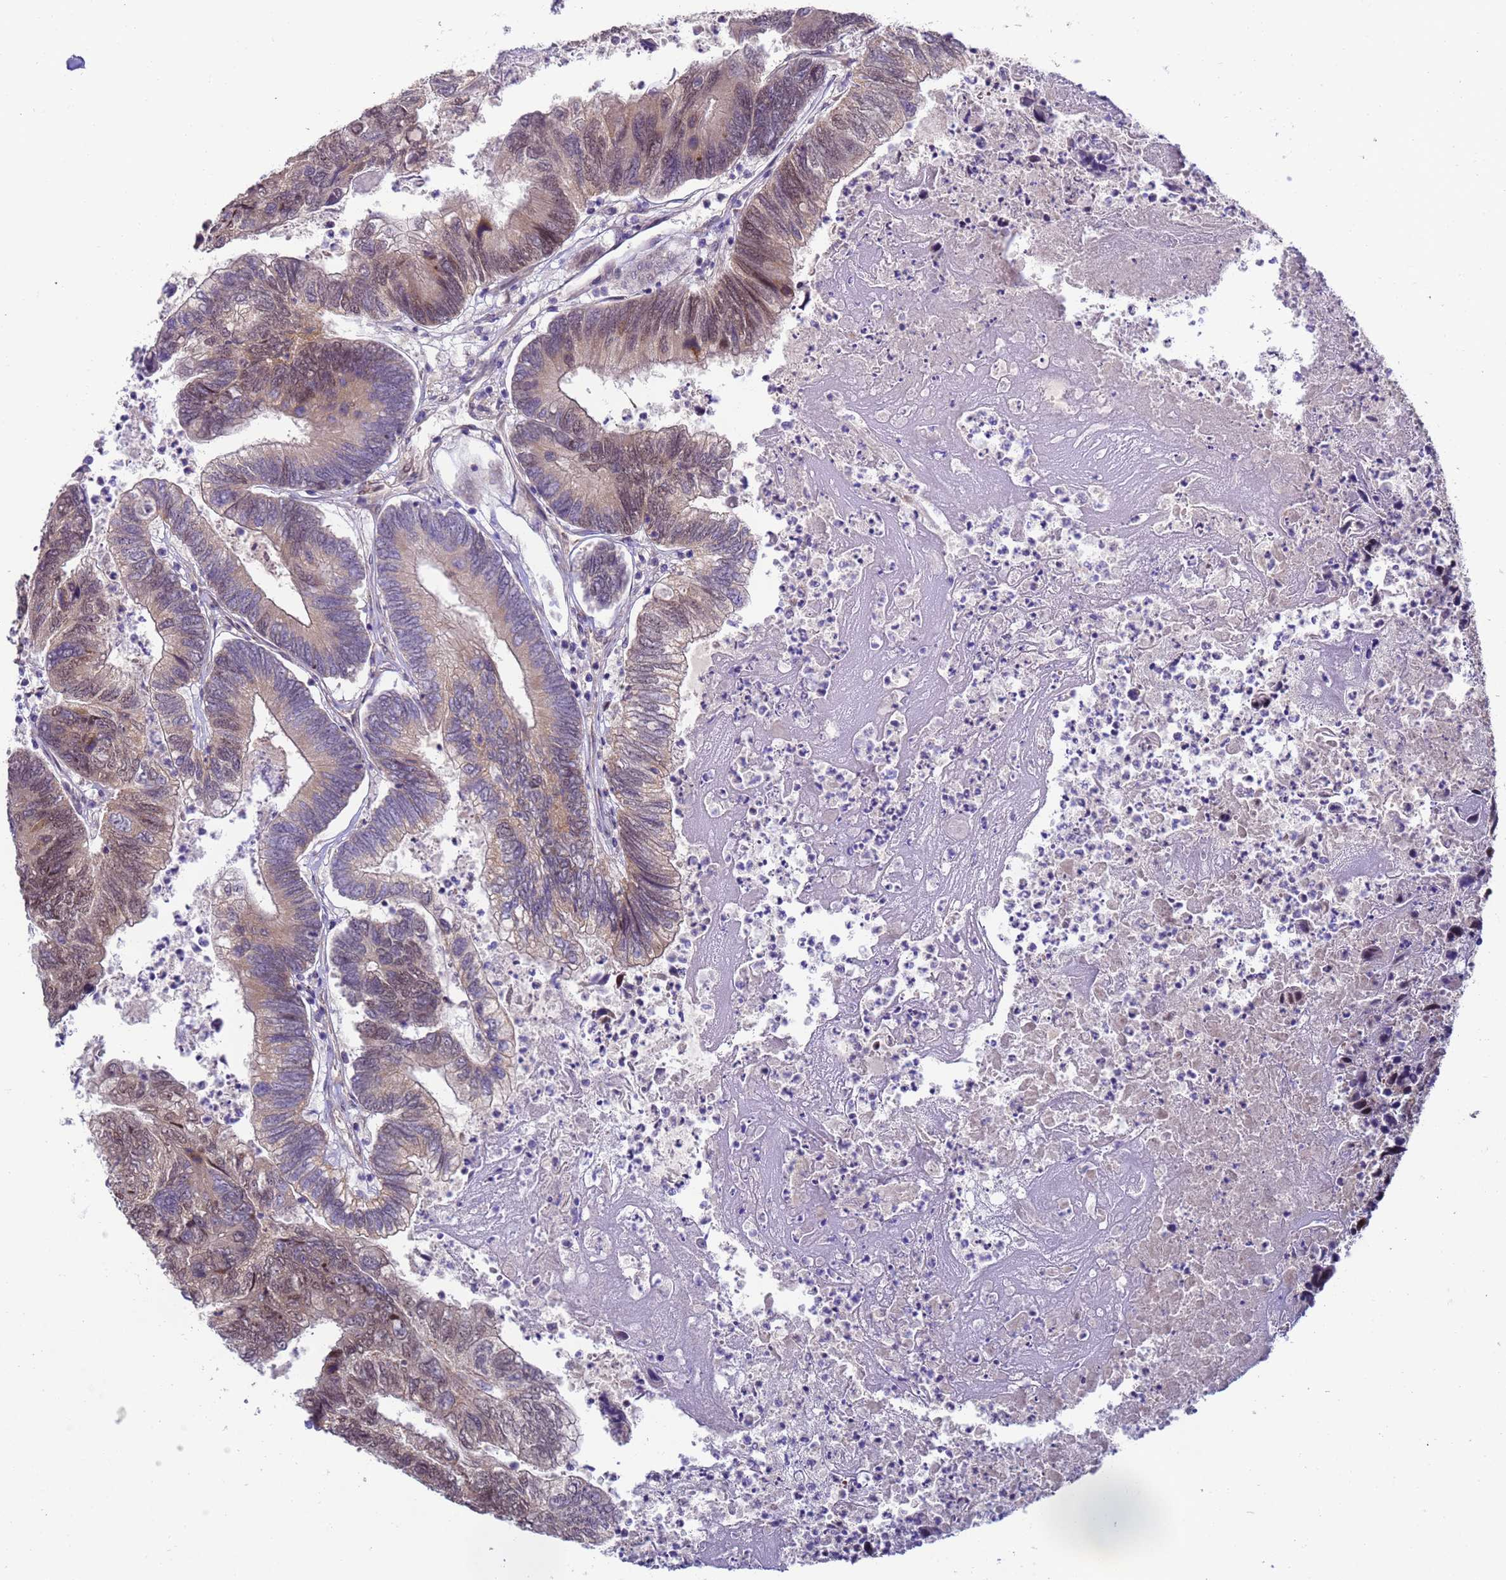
{"staining": {"intensity": "moderate", "quantity": "25%-75%", "location": "cytoplasmic/membranous,nuclear"}, "tissue": "colorectal cancer", "cell_type": "Tumor cells", "image_type": "cancer", "snomed": [{"axis": "morphology", "description": "Adenocarcinoma, NOS"}, {"axis": "topography", "description": "Colon"}], "caption": "An immunohistochemistry histopathology image of tumor tissue is shown. Protein staining in brown highlights moderate cytoplasmic/membranous and nuclear positivity in colorectal cancer (adenocarcinoma) within tumor cells.", "gene": "RAPGEF3", "patient": {"sex": "female", "age": 67}}